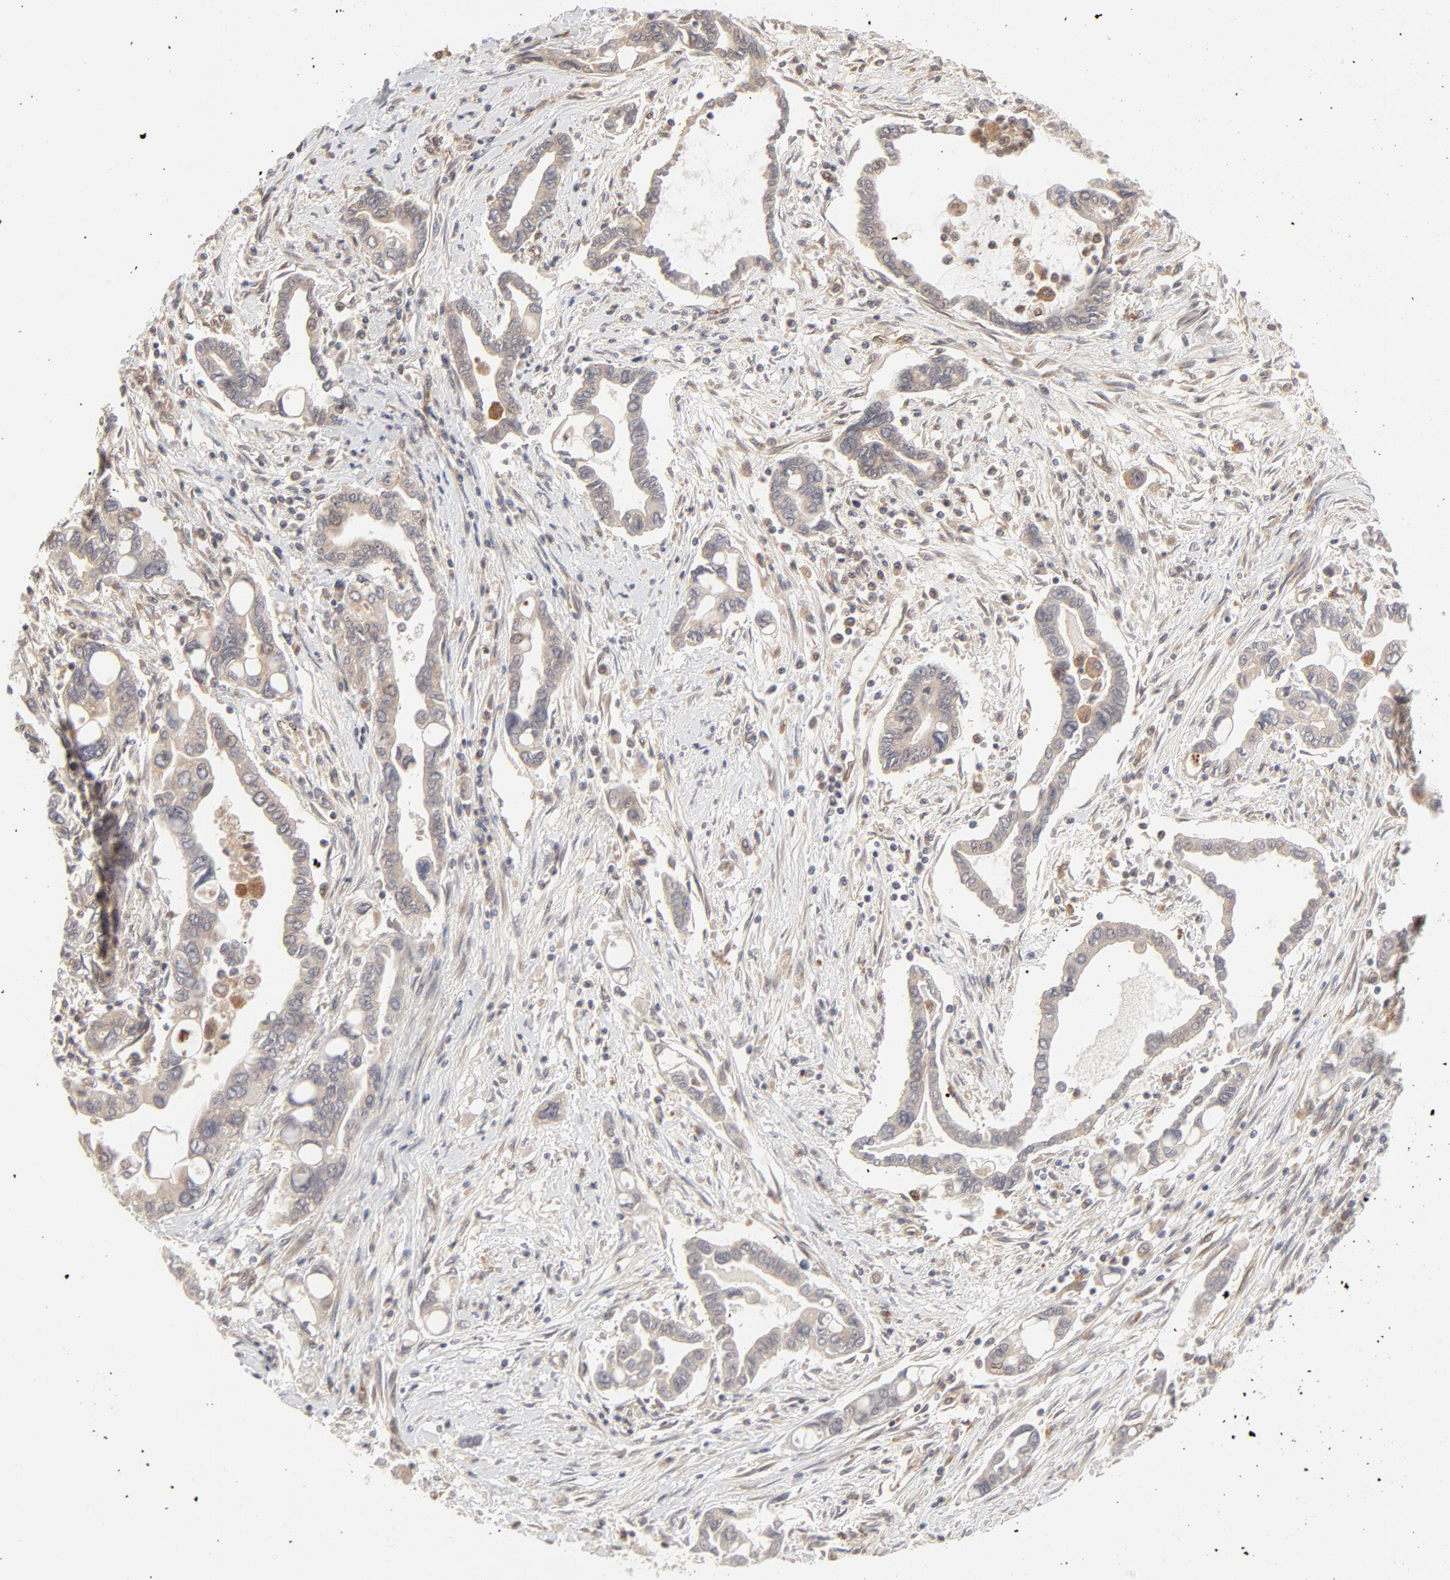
{"staining": {"intensity": "moderate", "quantity": ">75%", "location": "cytoplasmic/membranous"}, "tissue": "pancreatic cancer", "cell_type": "Tumor cells", "image_type": "cancer", "snomed": [{"axis": "morphology", "description": "Adenocarcinoma, NOS"}, {"axis": "topography", "description": "Pancreas"}], "caption": "Protein staining of pancreatic adenocarcinoma tissue reveals moderate cytoplasmic/membranous positivity in about >75% of tumor cells. The staining is performed using DAB (3,3'-diaminobenzidine) brown chromogen to label protein expression. The nuclei are counter-stained blue using hematoxylin.", "gene": "RAB5C", "patient": {"sex": "female", "age": 57}}